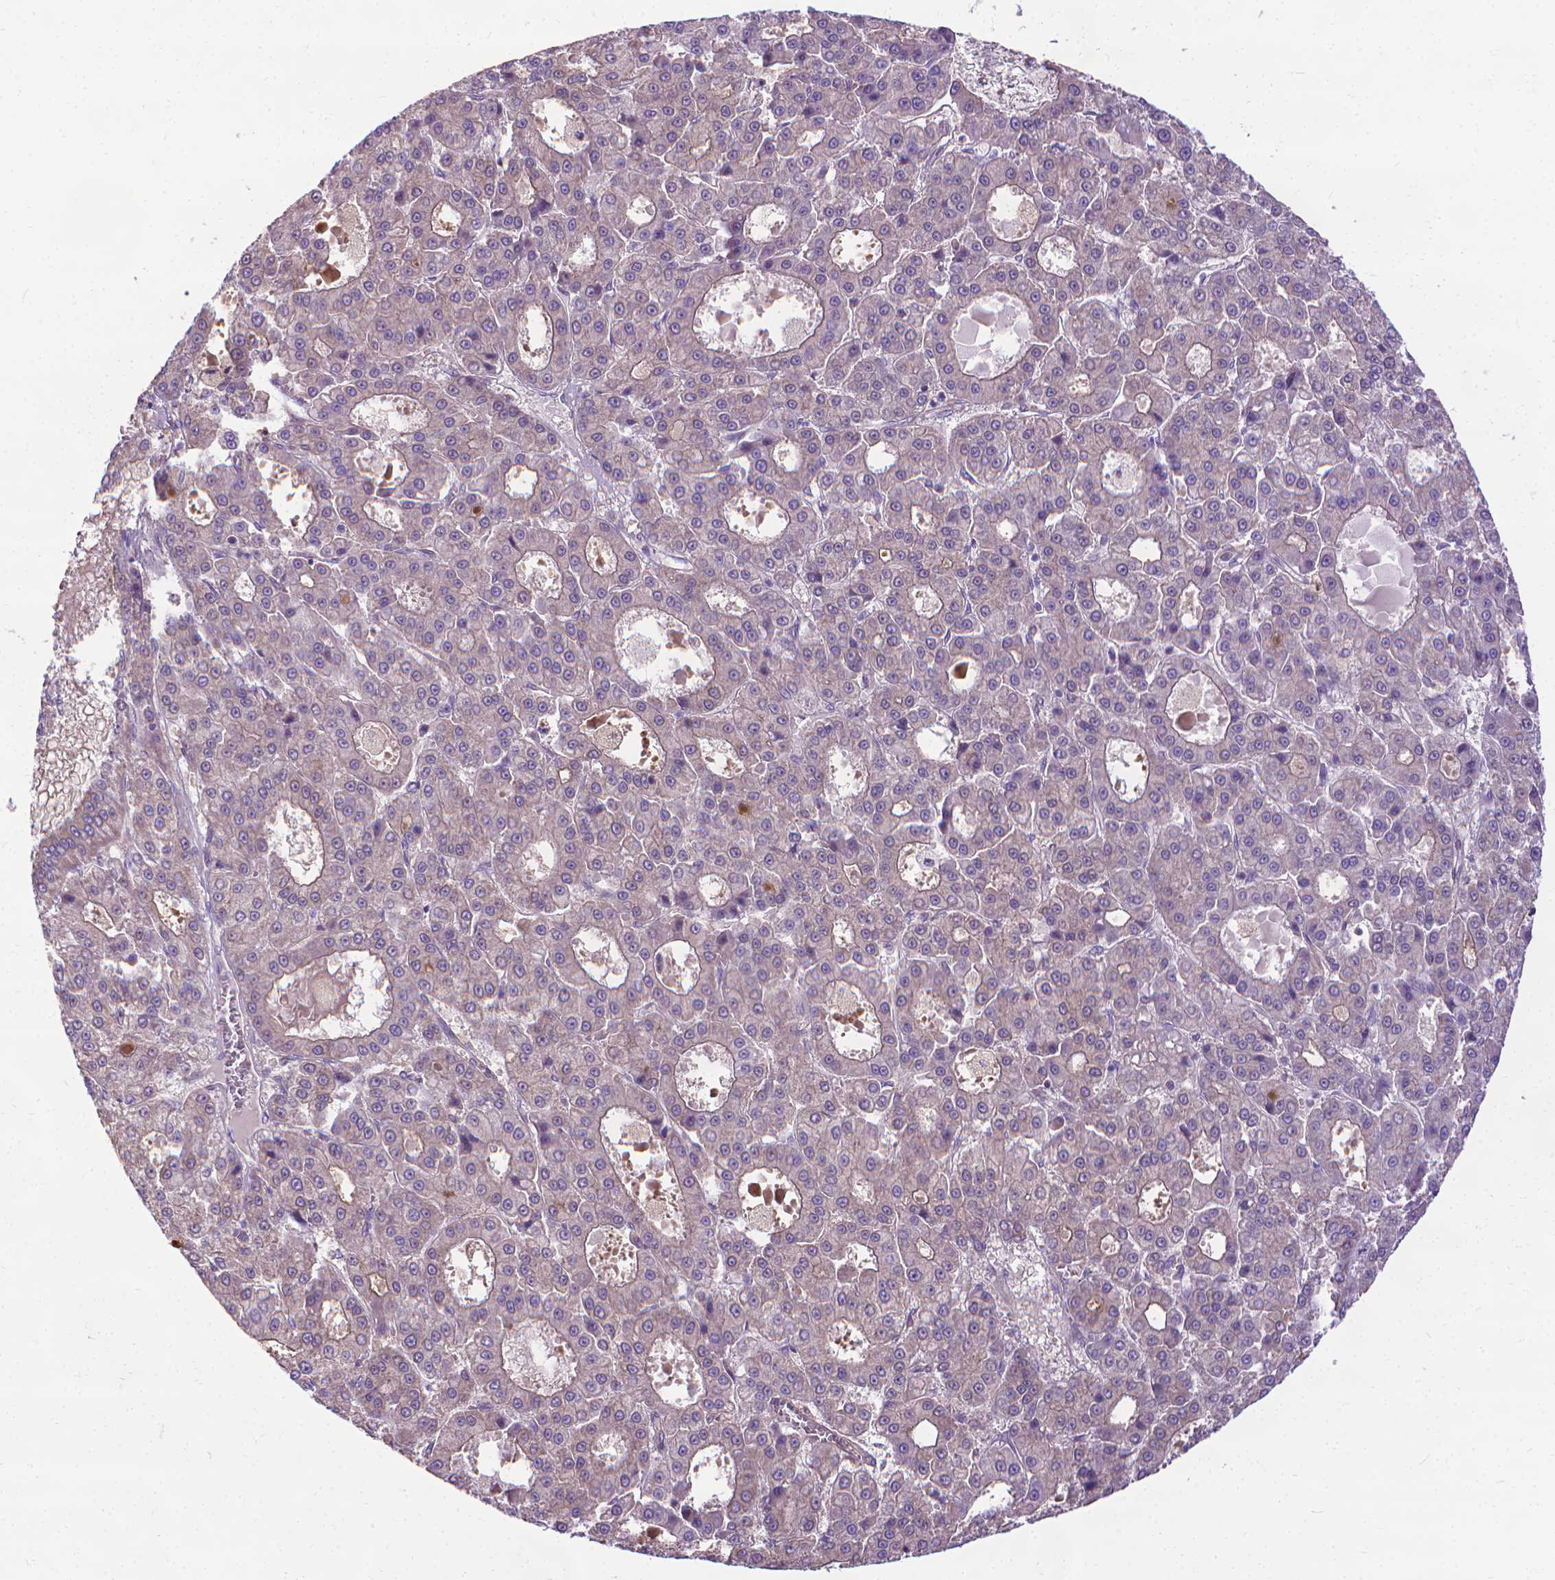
{"staining": {"intensity": "weak", "quantity": "<25%", "location": "cytoplasmic/membranous"}, "tissue": "liver cancer", "cell_type": "Tumor cells", "image_type": "cancer", "snomed": [{"axis": "morphology", "description": "Carcinoma, Hepatocellular, NOS"}, {"axis": "topography", "description": "Liver"}], "caption": "IHC of human liver cancer shows no positivity in tumor cells.", "gene": "CFAP299", "patient": {"sex": "male", "age": 70}}